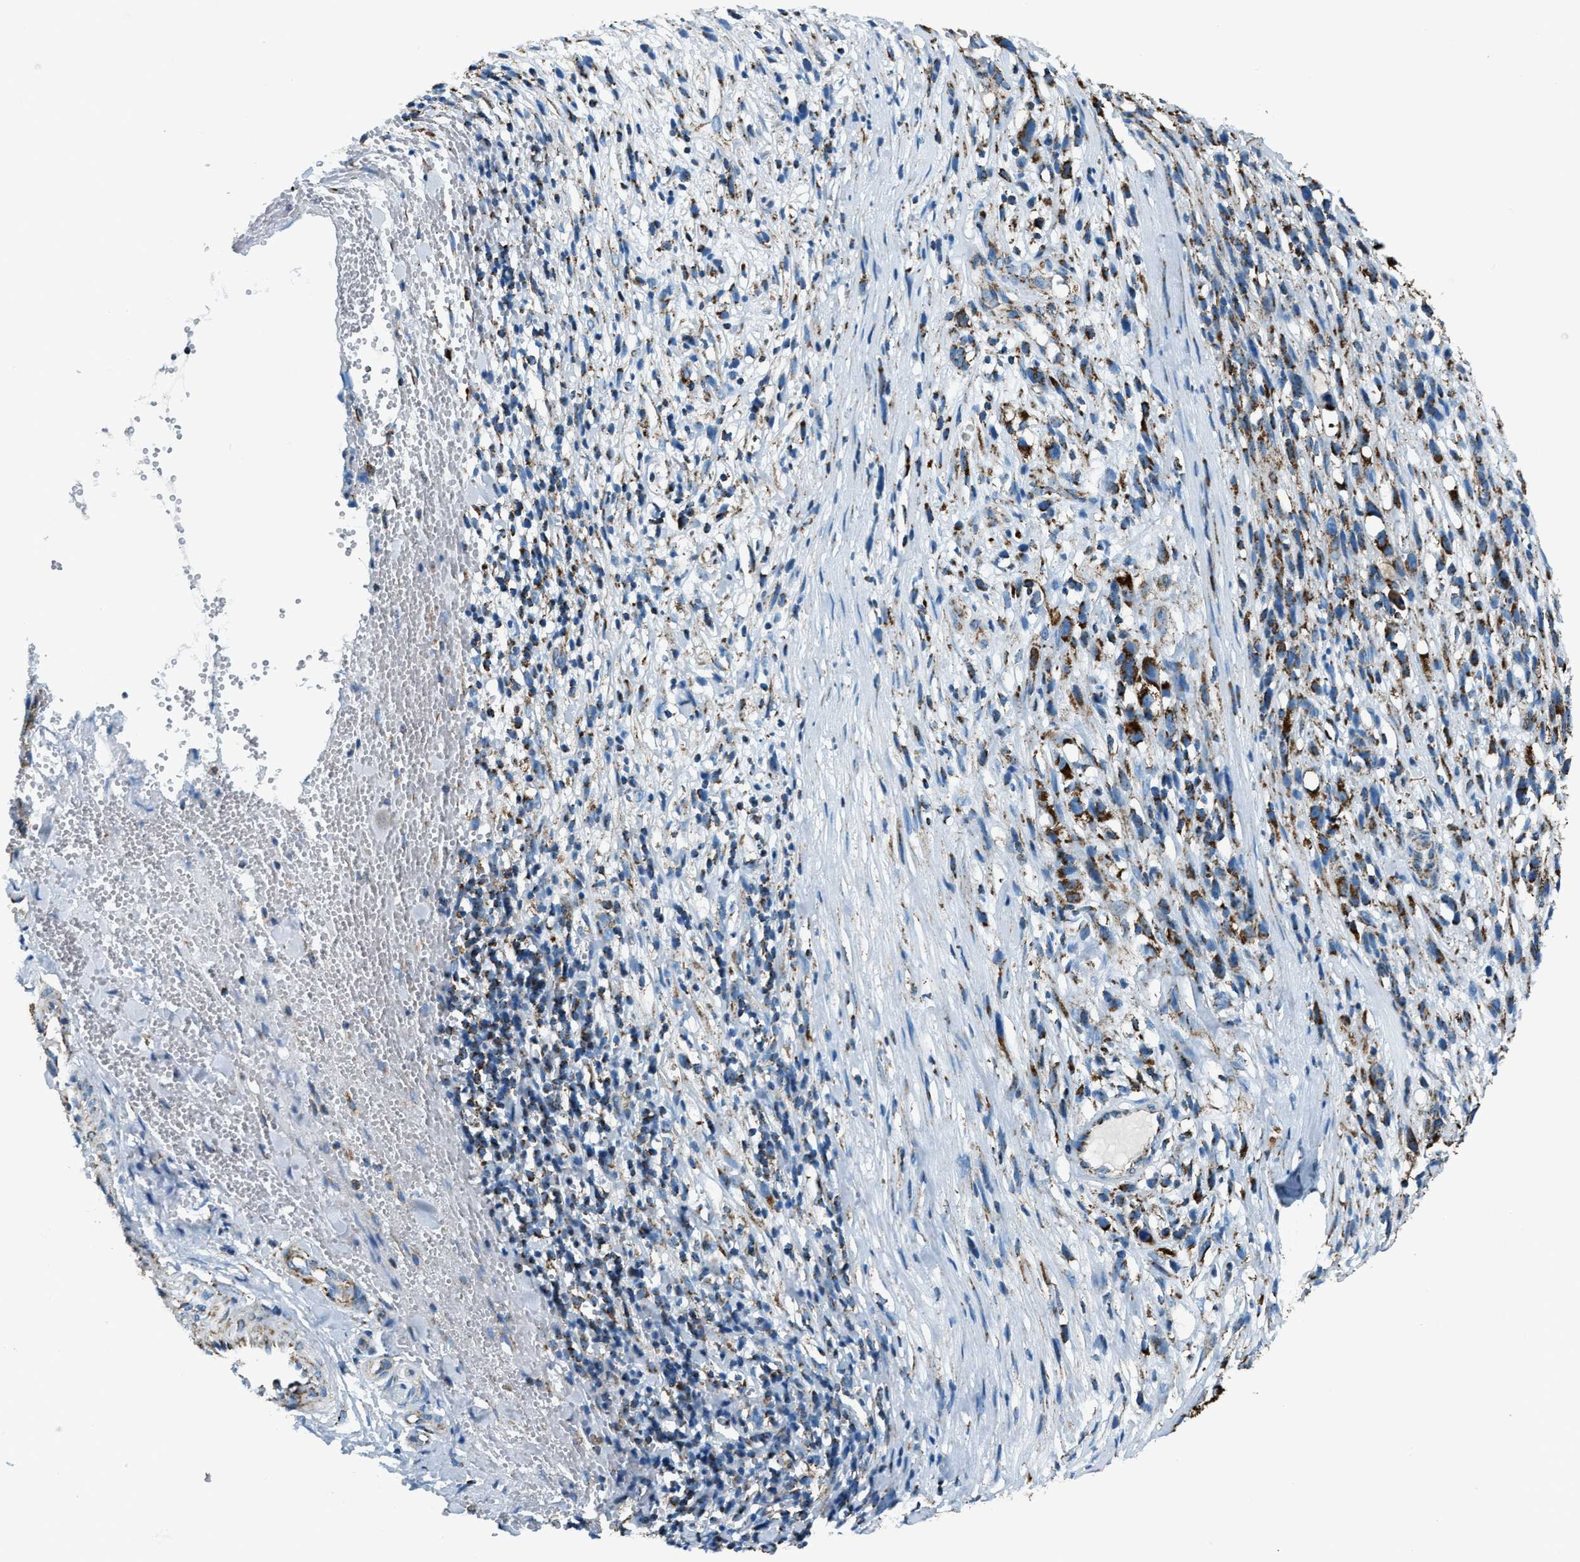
{"staining": {"intensity": "moderate", "quantity": ">75%", "location": "cytoplasmic/membranous"}, "tissue": "melanoma", "cell_type": "Tumor cells", "image_type": "cancer", "snomed": [{"axis": "morphology", "description": "Malignant melanoma, NOS"}, {"axis": "topography", "description": "Skin"}], "caption": "Moderate cytoplasmic/membranous expression for a protein is seen in about >75% of tumor cells of melanoma using immunohistochemistry.", "gene": "MDH2", "patient": {"sex": "female", "age": 55}}